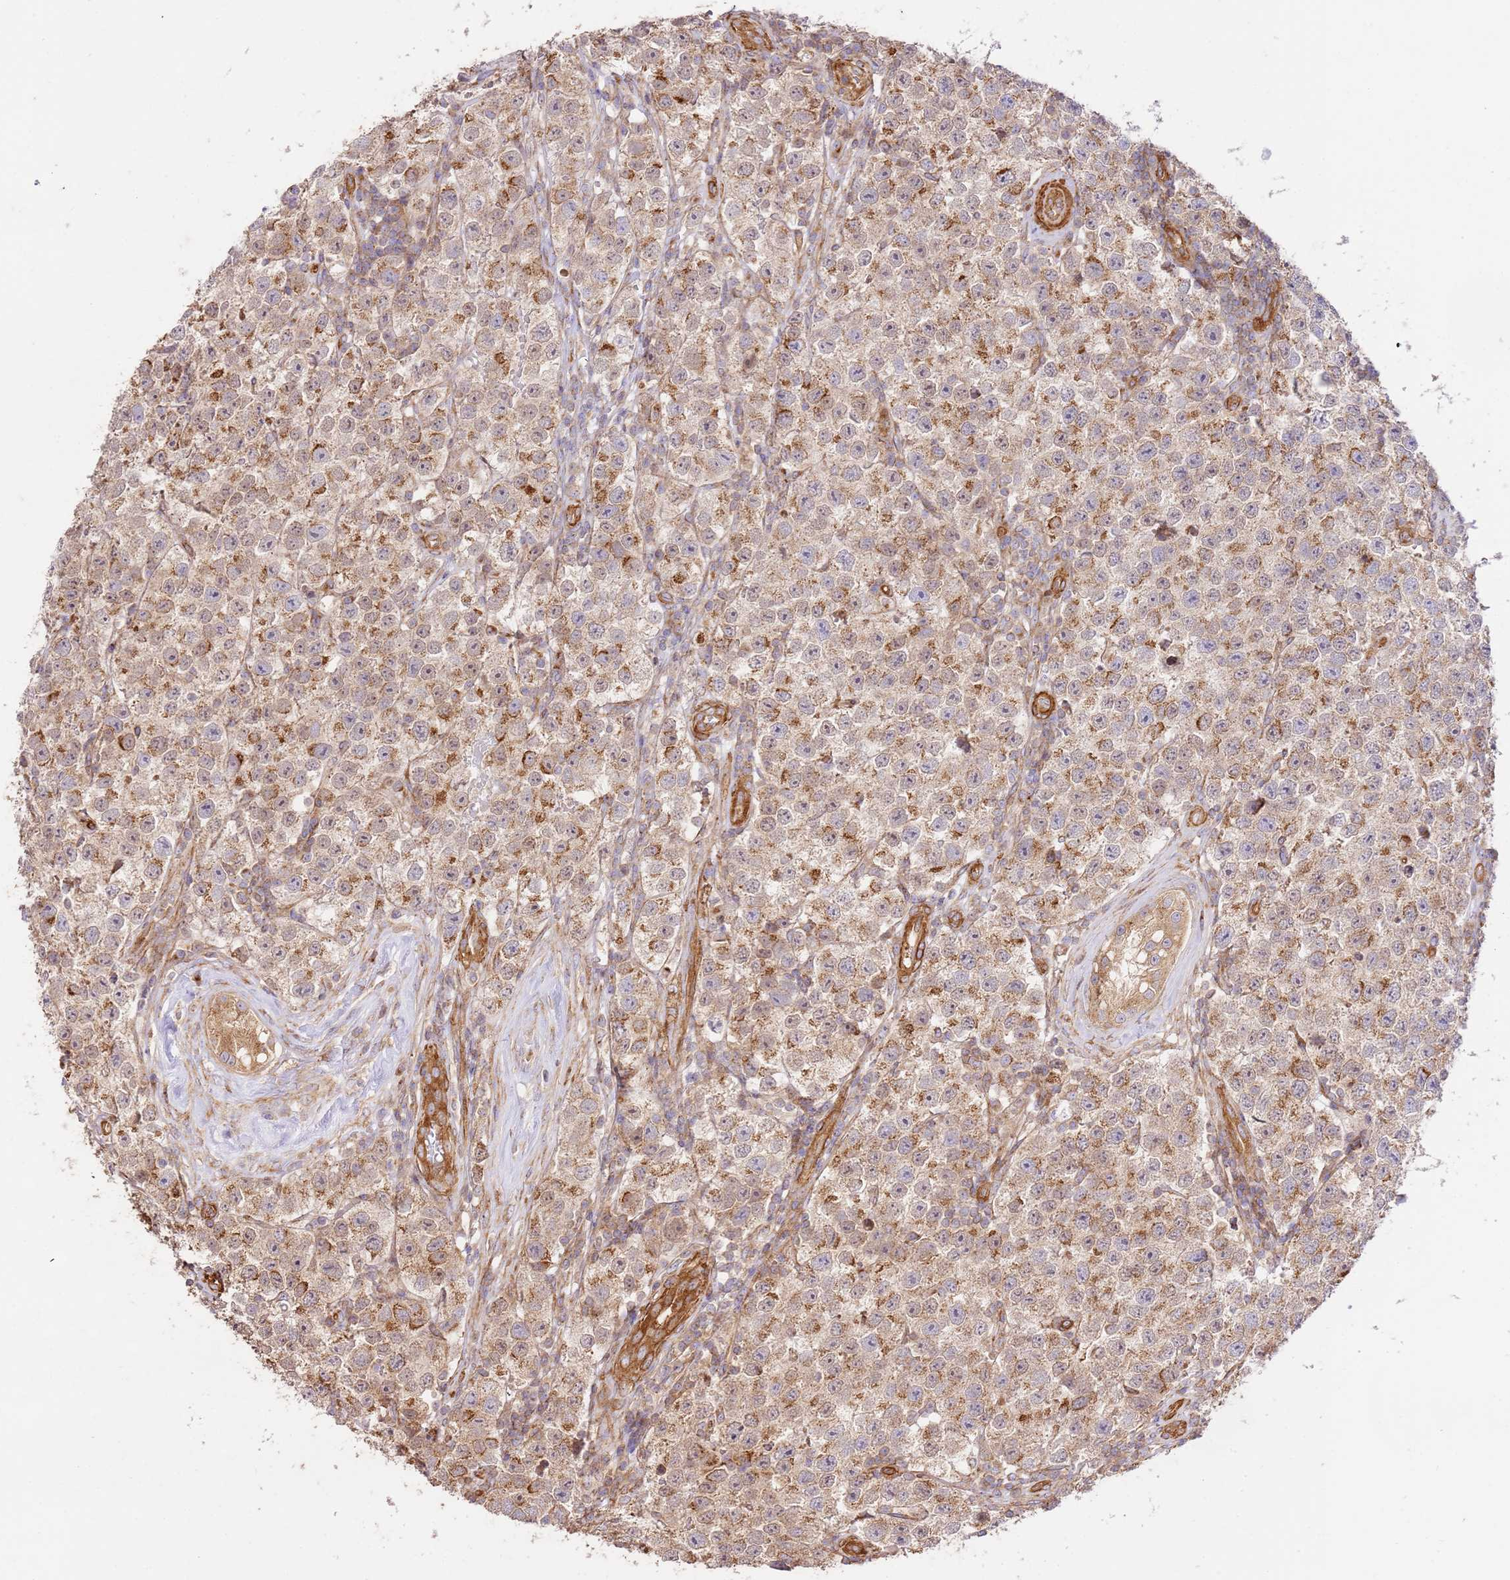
{"staining": {"intensity": "moderate", "quantity": ">75%", "location": "cytoplasmic/membranous"}, "tissue": "testis cancer", "cell_type": "Tumor cells", "image_type": "cancer", "snomed": [{"axis": "morphology", "description": "Seminoma, NOS"}, {"axis": "topography", "description": "Testis"}], "caption": "Immunohistochemistry (IHC) (DAB) staining of testis seminoma reveals moderate cytoplasmic/membranous protein expression in about >75% of tumor cells.", "gene": "ZBTB39", "patient": {"sex": "male", "age": 34}}